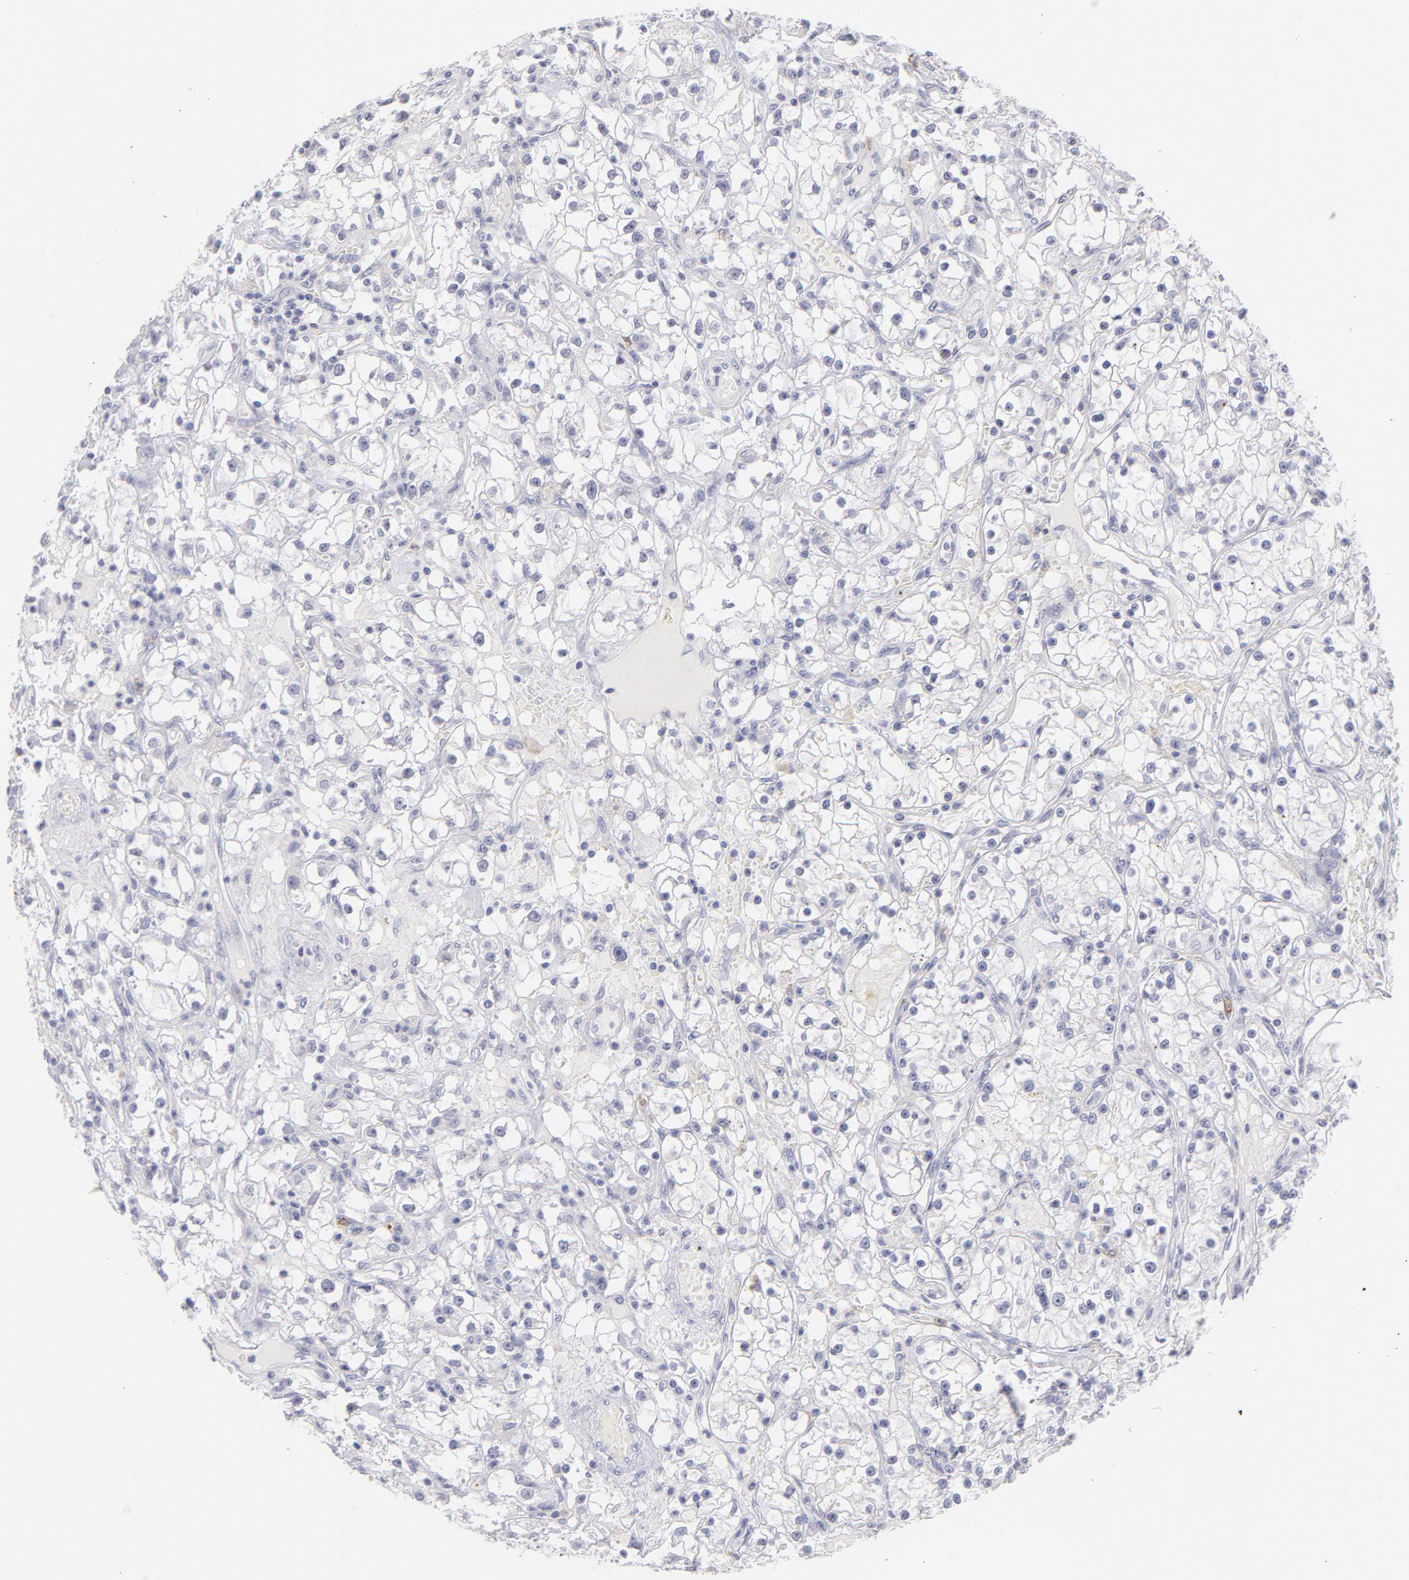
{"staining": {"intensity": "negative", "quantity": "none", "location": "none"}, "tissue": "renal cancer", "cell_type": "Tumor cells", "image_type": "cancer", "snomed": [{"axis": "morphology", "description": "Adenocarcinoma, NOS"}, {"axis": "topography", "description": "Kidney"}], "caption": "An immunohistochemistry micrograph of renal adenocarcinoma is shown. There is no staining in tumor cells of renal adenocarcinoma.", "gene": "LTB4R", "patient": {"sex": "male", "age": 56}}